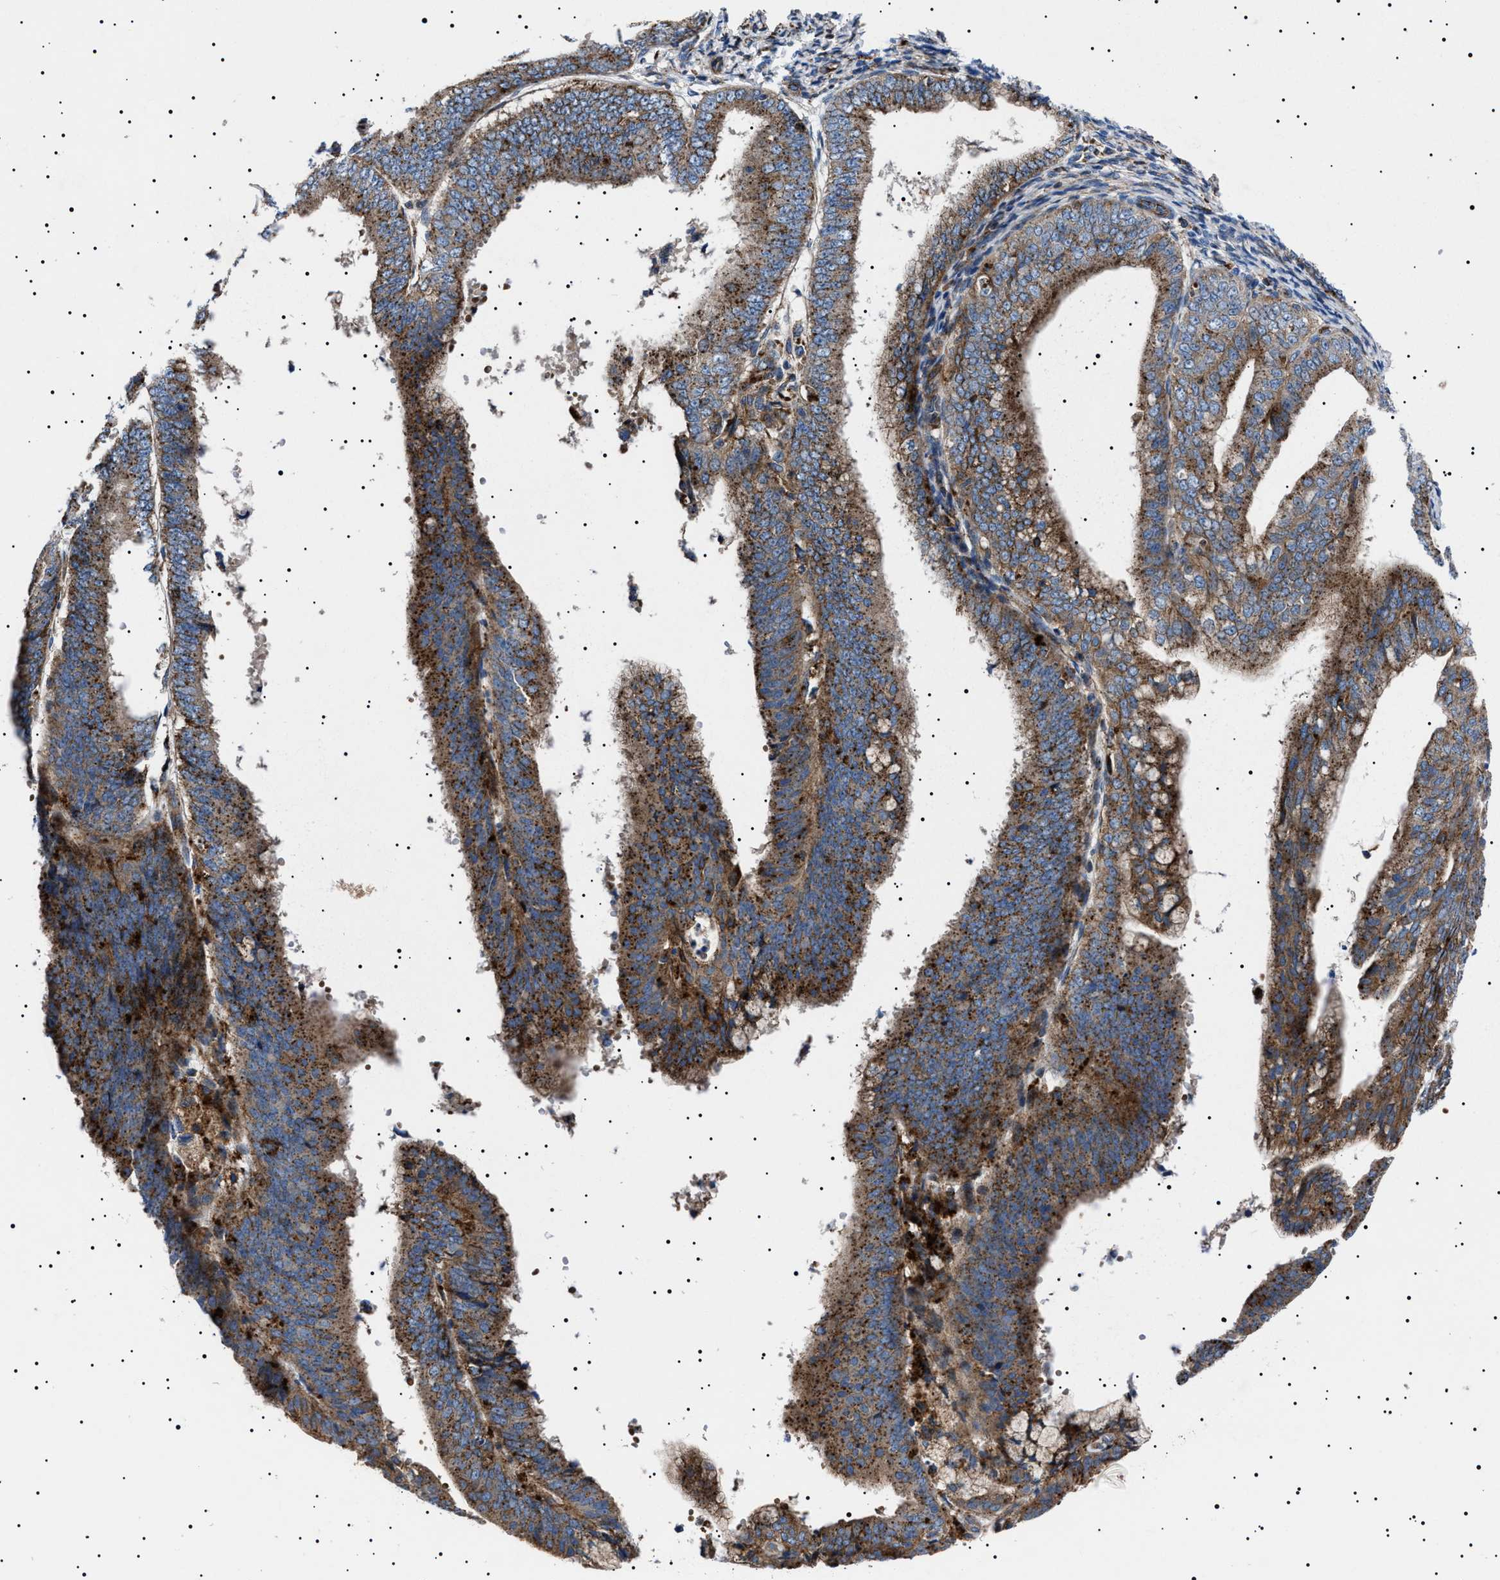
{"staining": {"intensity": "strong", "quantity": ">75%", "location": "cytoplasmic/membranous"}, "tissue": "endometrial cancer", "cell_type": "Tumor cells", "image_type": "cancer", "snomed": [{"axis": "morphology", "description": "Adenocarcinoma, NOS"}, {"axis": "topography", "description": "Endometrium"}], "caption": "Immunohistochemistry (DAB (3,3'-diaminobenzidine)) staining of adenocarcinoma (endometrial) displays strong cytoplasmic/membranous protein expression in about >75% of tumor cells. (DAB (3,3'-diaminobenzidine) IHC, brown staining for protein, blue staining for nuclei).", "gene": "NEU1", "patient": {"sex": "female", "age": 63}}